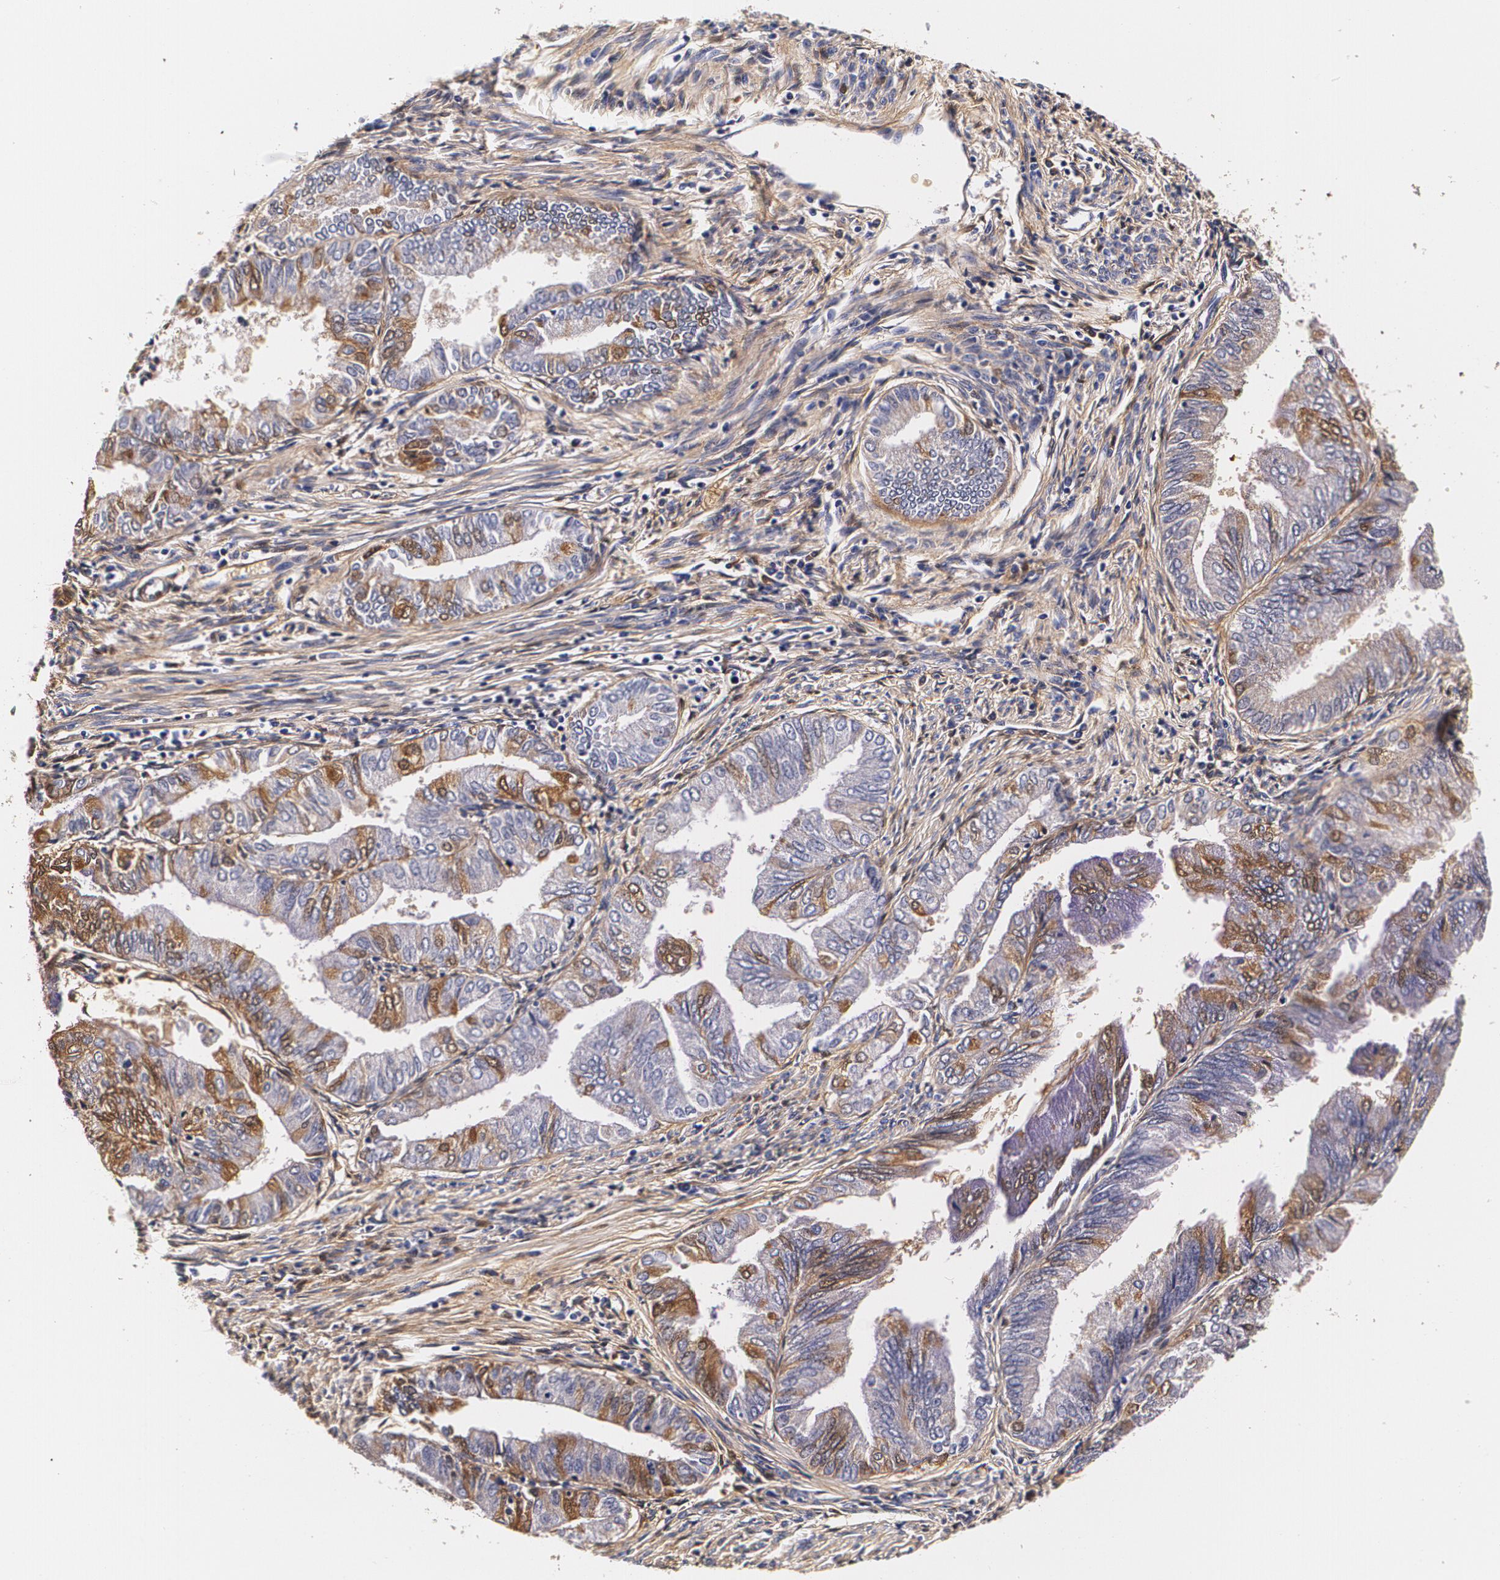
{"staining": {"intensity": "moderate", "quantity": "<25%", "location": "cytoplasmic/membranous"}, "tissue": "endometrial cancer", "cell_type": "Tumor cells", "image_type": "cancer", "snomed": [{"axis": "morphology", "description": "Adenocarcinoma, NOS"}, {"axis": "topography", "description": "Endometrium"}], "caption": "Tumor cells show low levels of moderate cytoplasmic/membranous expression in about <25% of cells in human endometrial adenocarcinoma.", "gene": "TTR", "patient": {"sex": "female", "age": 66}}